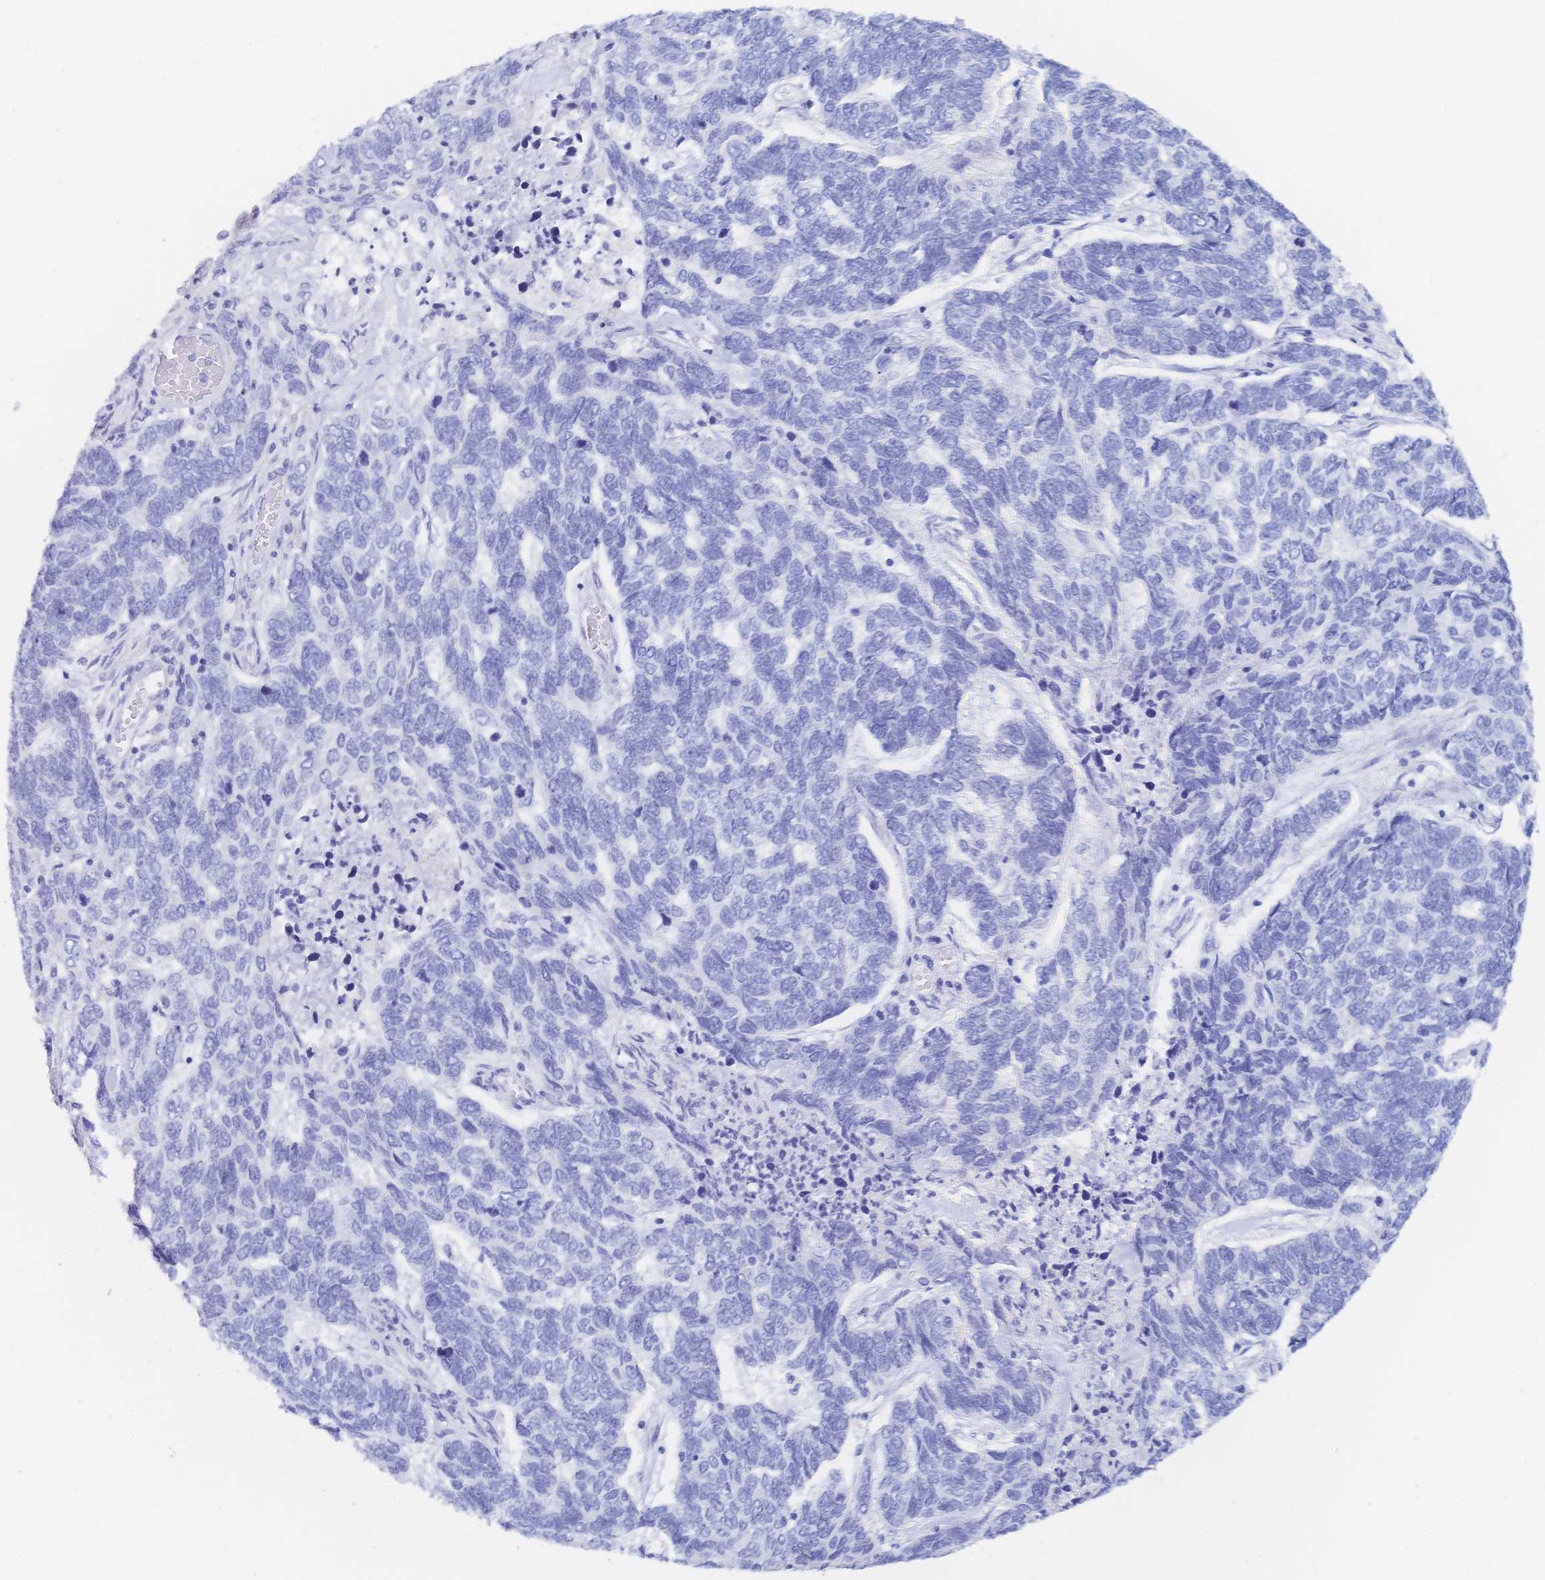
{"staining": {"intensity": "negative", "quantity": "none", "location": "none"}, "tissue": "skin cancer", "cell_type": "Tumor cells", "image_type": "cancer", "snomed": [{"axis": "morphology", "description": "Basal cell carcinoma"}, {"axis": "topography", "description": "Skin"}], "caption": "Skin cancer (basal cell carcinoma) stained for a protein using IHC shows no expression tumor cells.", "gene": "MEP1B", "patient": {"sex": "female", "age": 65}}